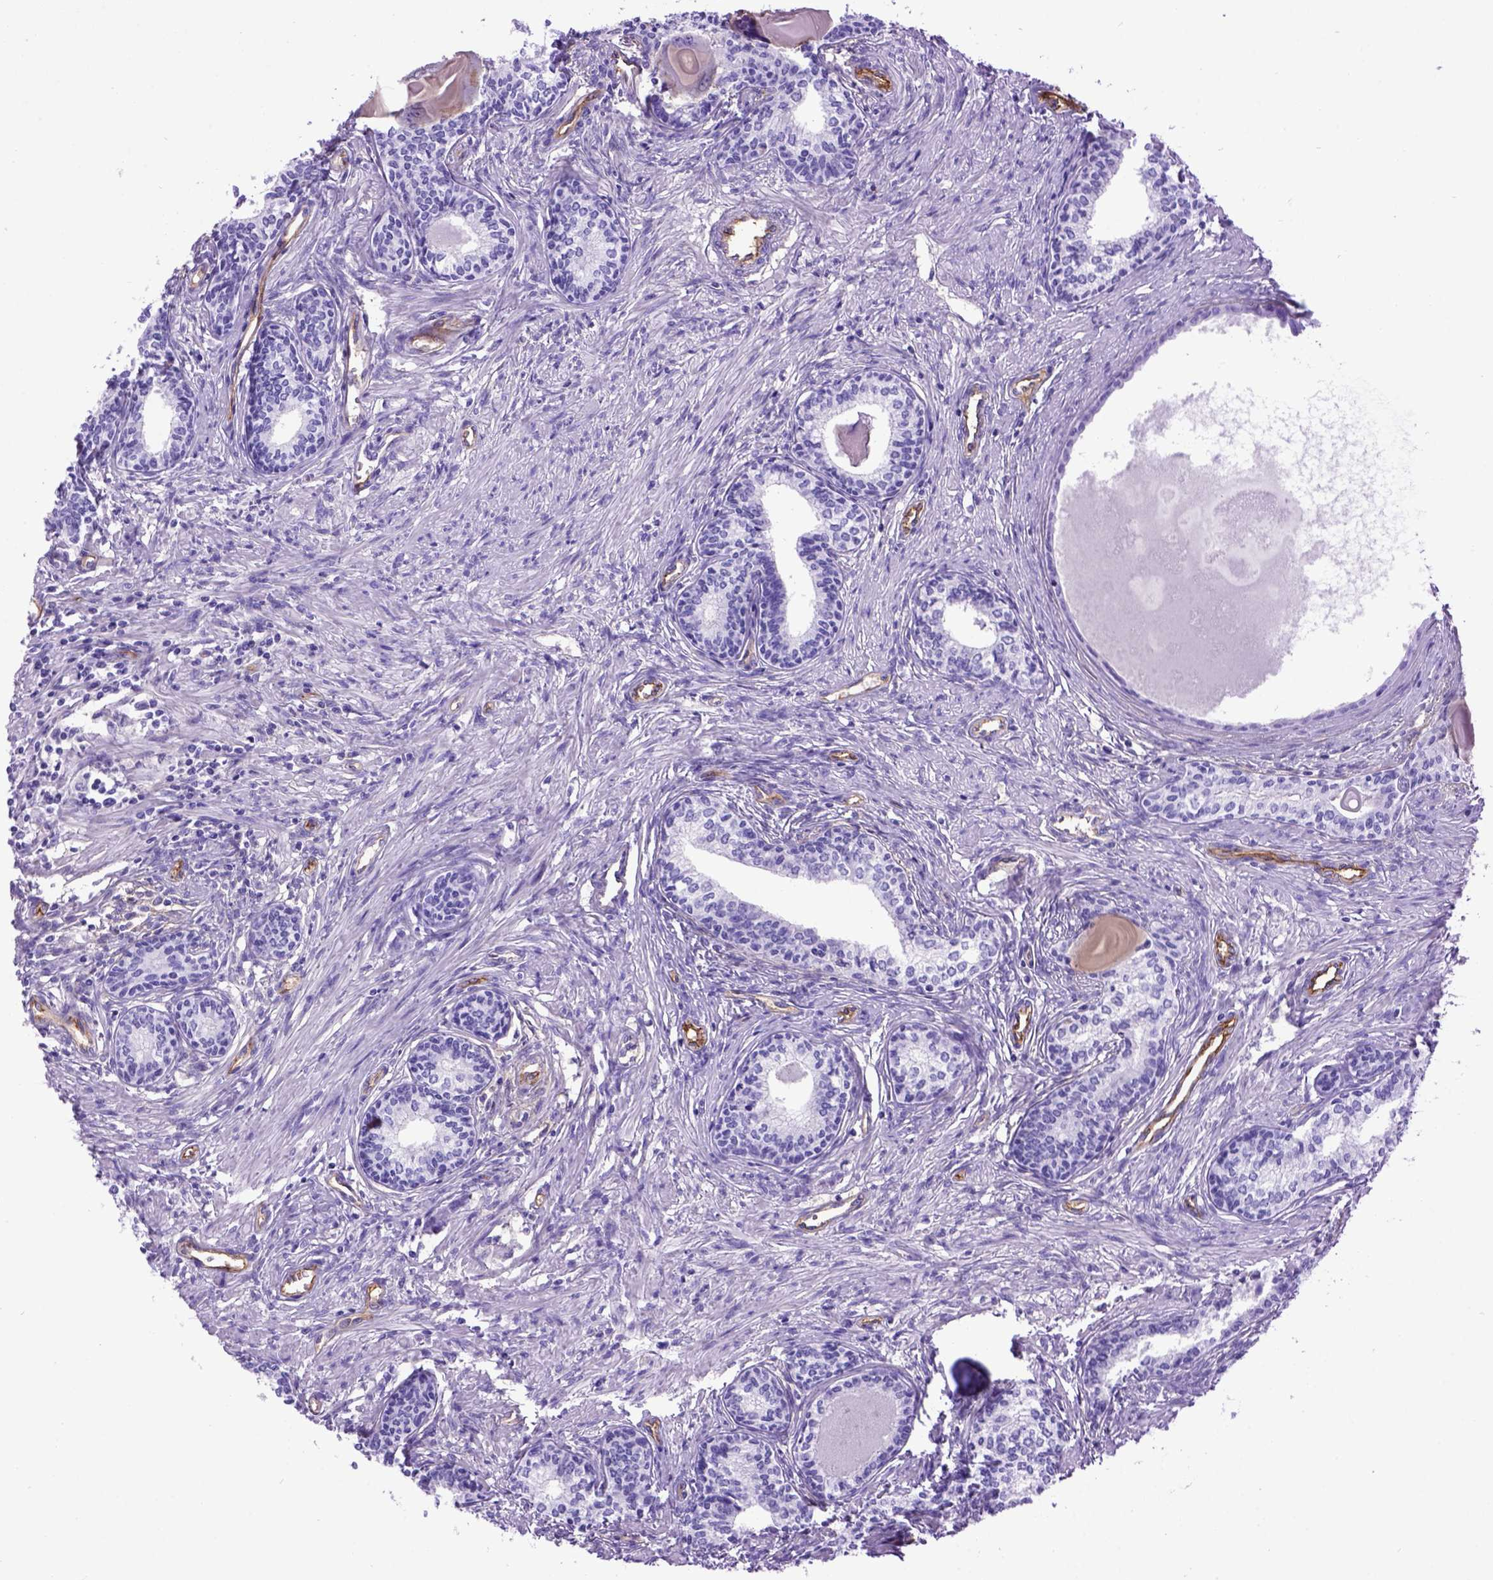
{"staining": {"intensity": "negative", "quantity": "none", "location": "none"}, "tissue": "prostate", "cell_type": "Glandular cells", "image_type": "normal", "snomed": [{"axis": "morphology", "description": "Normal tissue, NOS"}, {"axis": "topography", "description": "Prostate"}], "caption": "Prostate was stained to show a protein in brown. There is no significant expression in glandular cells. (Brightfield microscopy of DAB IHC at high magnification).", "gene": "ENG", "patient": {"sex": "male", "age": 60}}